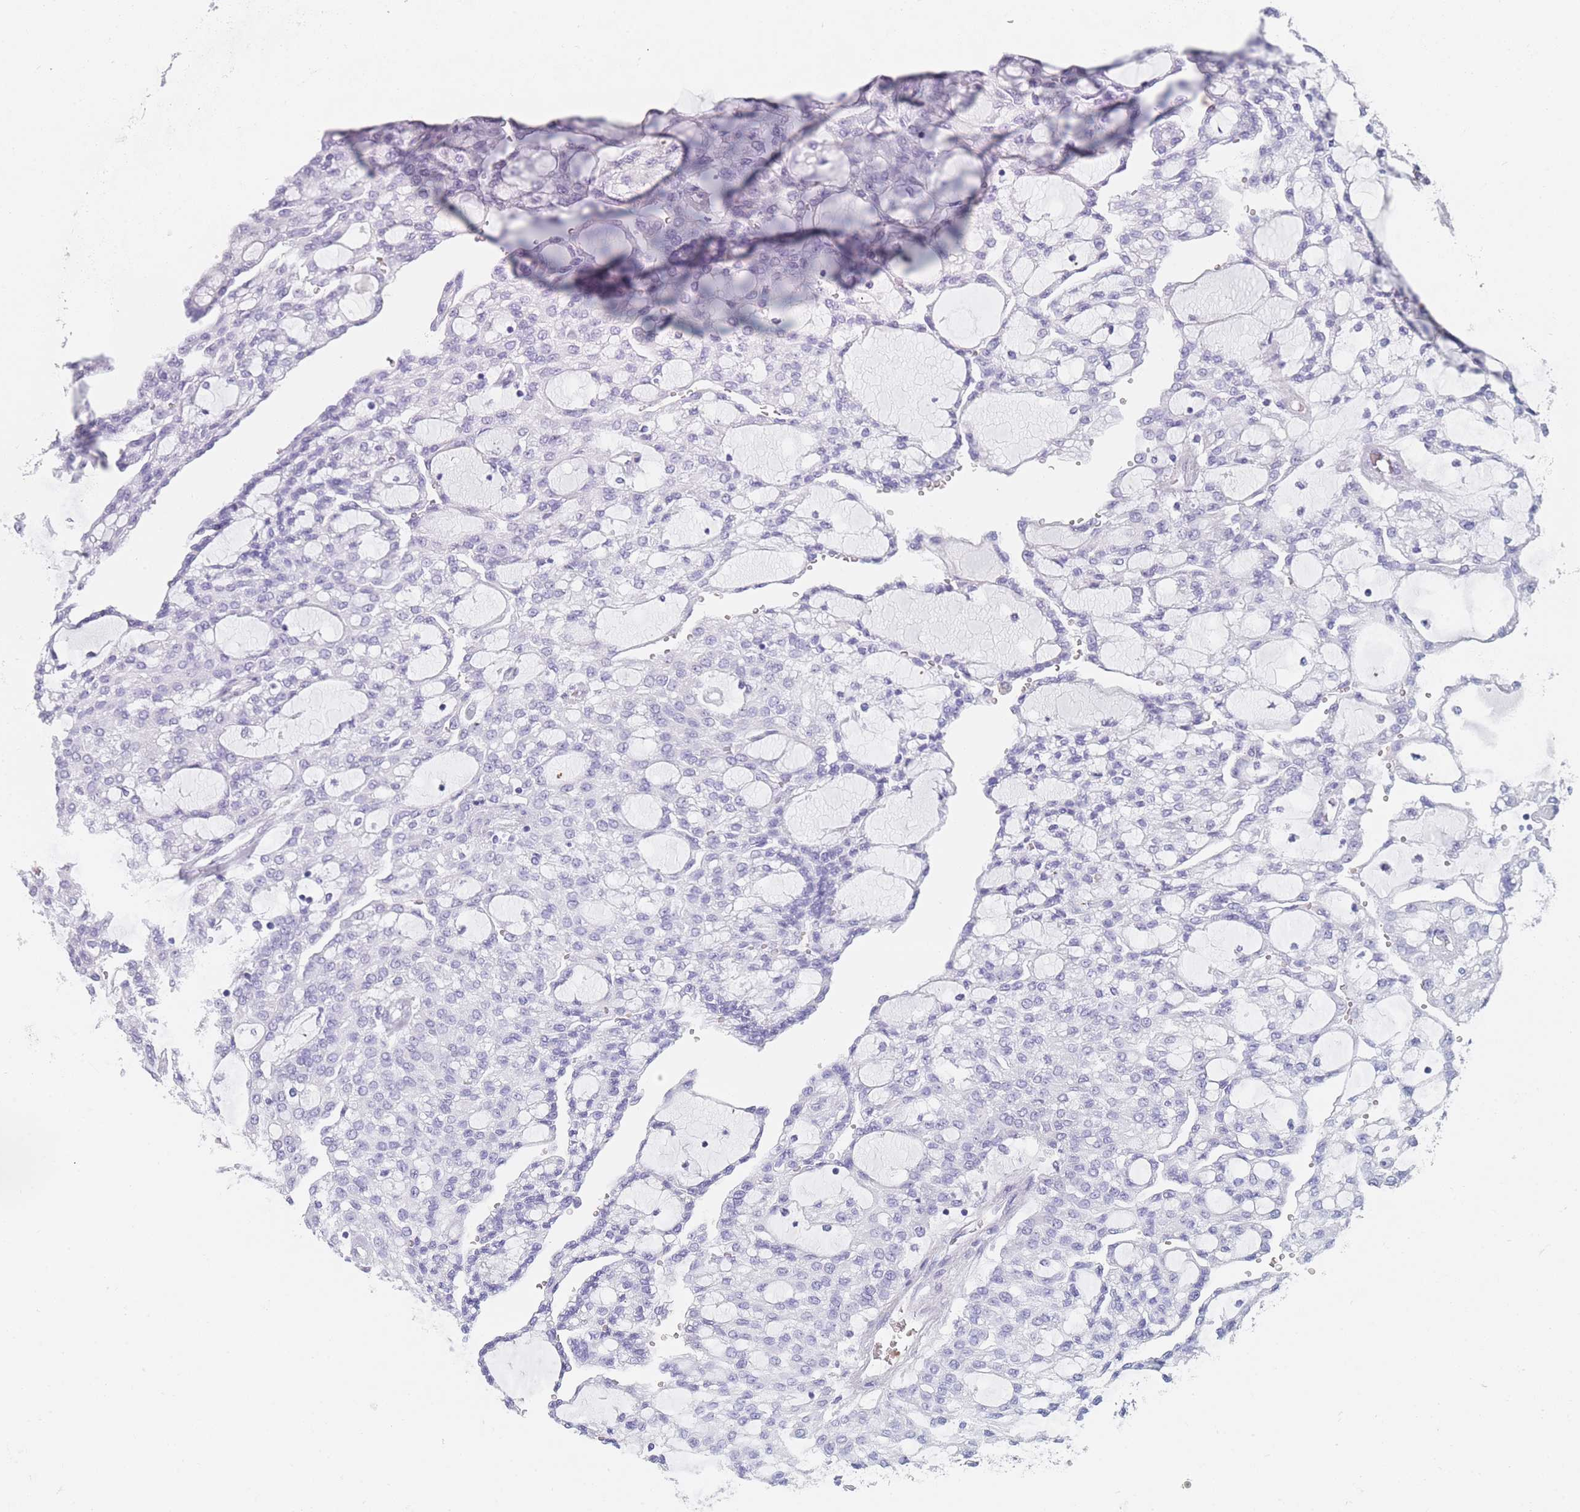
{"staining": {"intensity": "negative", "quantity": "none", "location": "none"}, "tissue": "renal cancer", "cell_type": "Tumor cells", "image_type": "cancer", "snomed": [{"axis": "morphology", "description": "Adenocarcinoma, NOS"}, {"axis": "topography", "description": "Kidney"}], "caption": "An immunohistochemistry micrograph of adenocarcinoma (renal) is shown. There is no staining in tumor cells of adenocarcinoma (renal). (DAB immunohistochemistry (IHC), high magnification).", "gene": "OR5D16", "patient": {"sex": "male", "age": 63}}